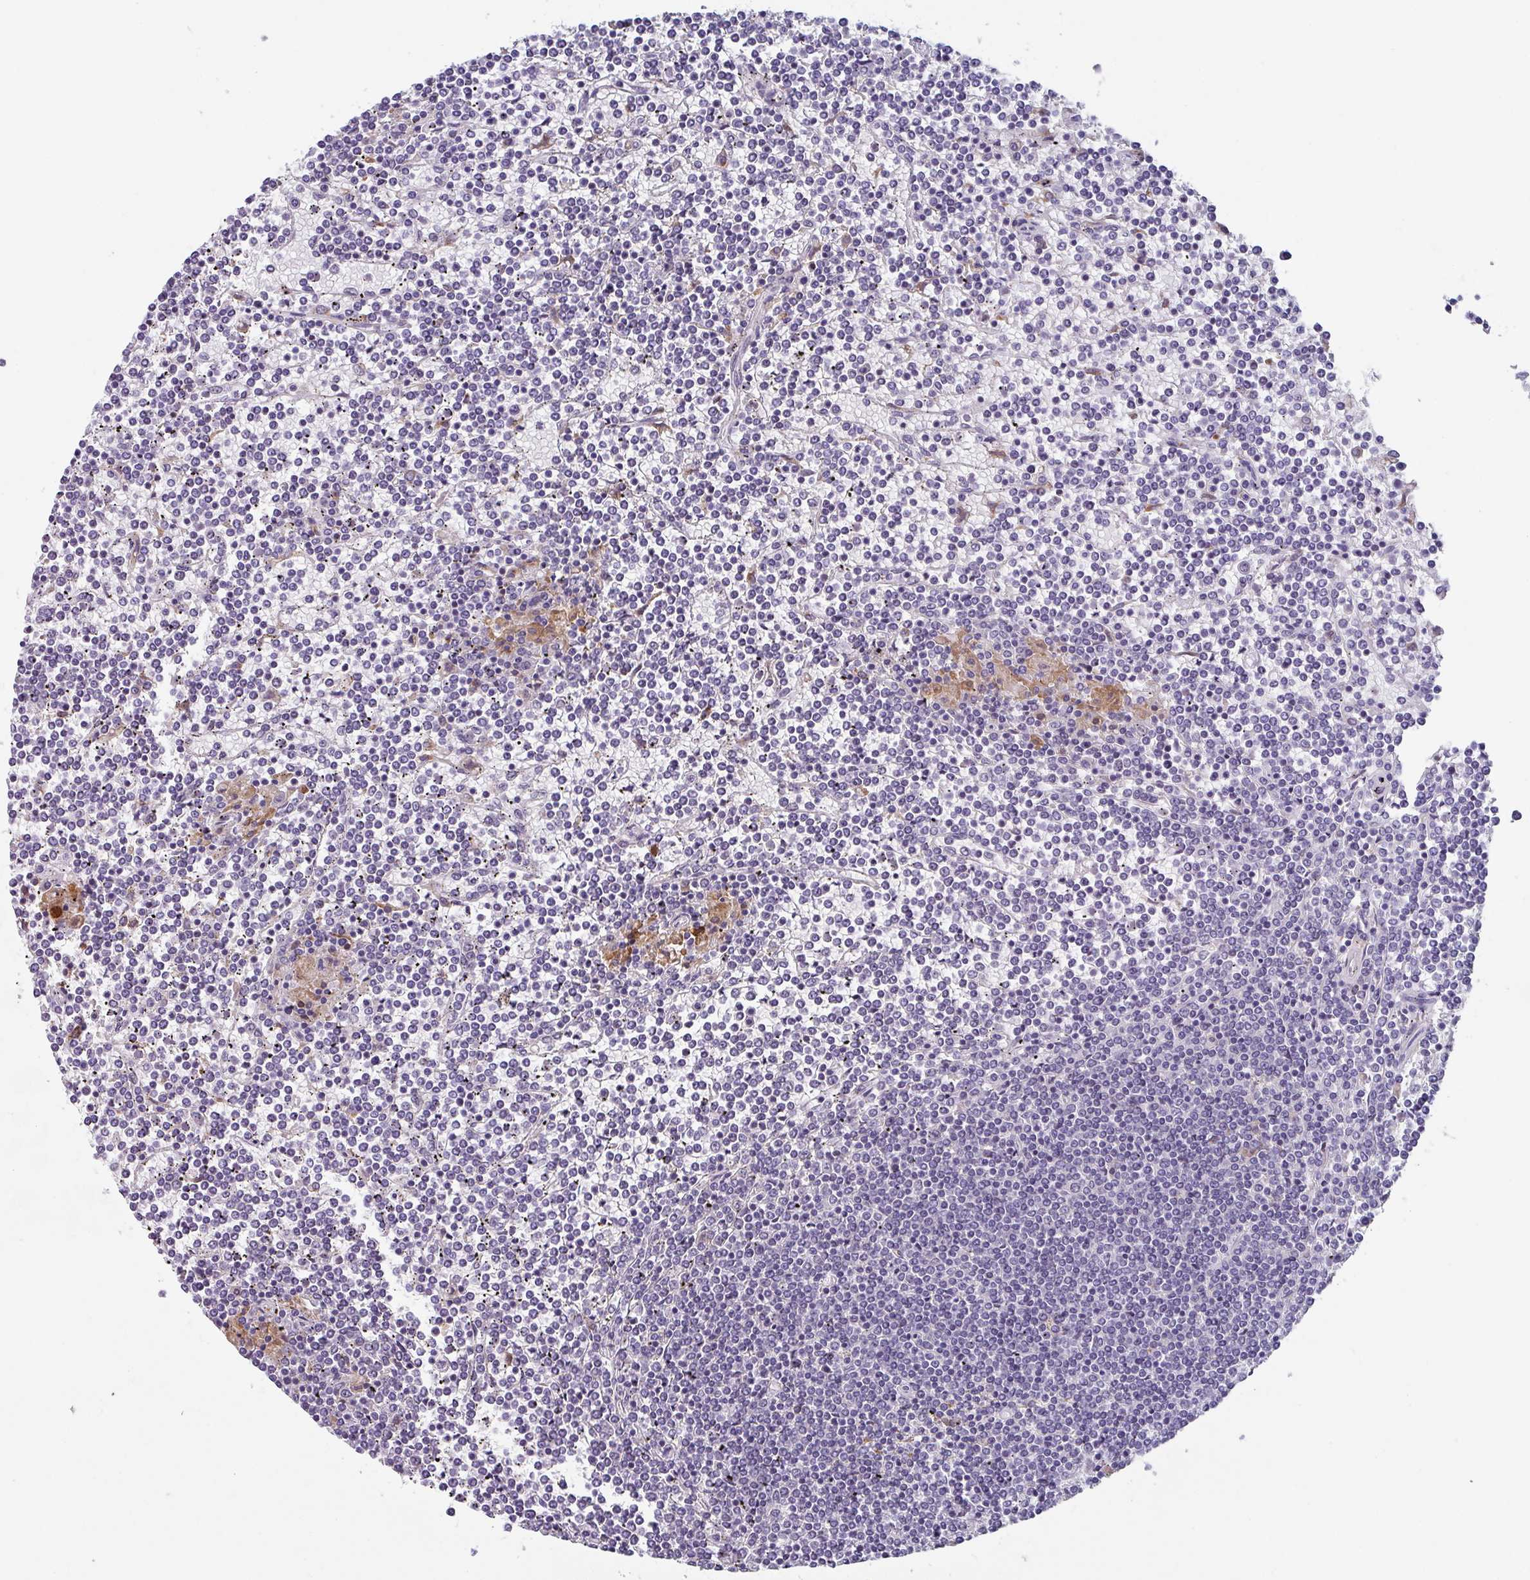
{"staining": {"intensity": "negative", "quantity": "none", "location": "none"}, "tissue": "lymphoma", "cell_type": "Tumor cells", "image_type": "cancer", "snomed": [{"axis": "morphology", "description": "Malignant lymphoma, non-Hodgkin's type, Low grade"}, {"axis": "topography", "description": "Spleen"}], "caption": "Image shows no significant protein positivity in tumor cells of low-grade malignant lymphoma, non-Hodgkin's type.", "gene": "C1QB", "patient": {"sex": "female", "age": 19}}